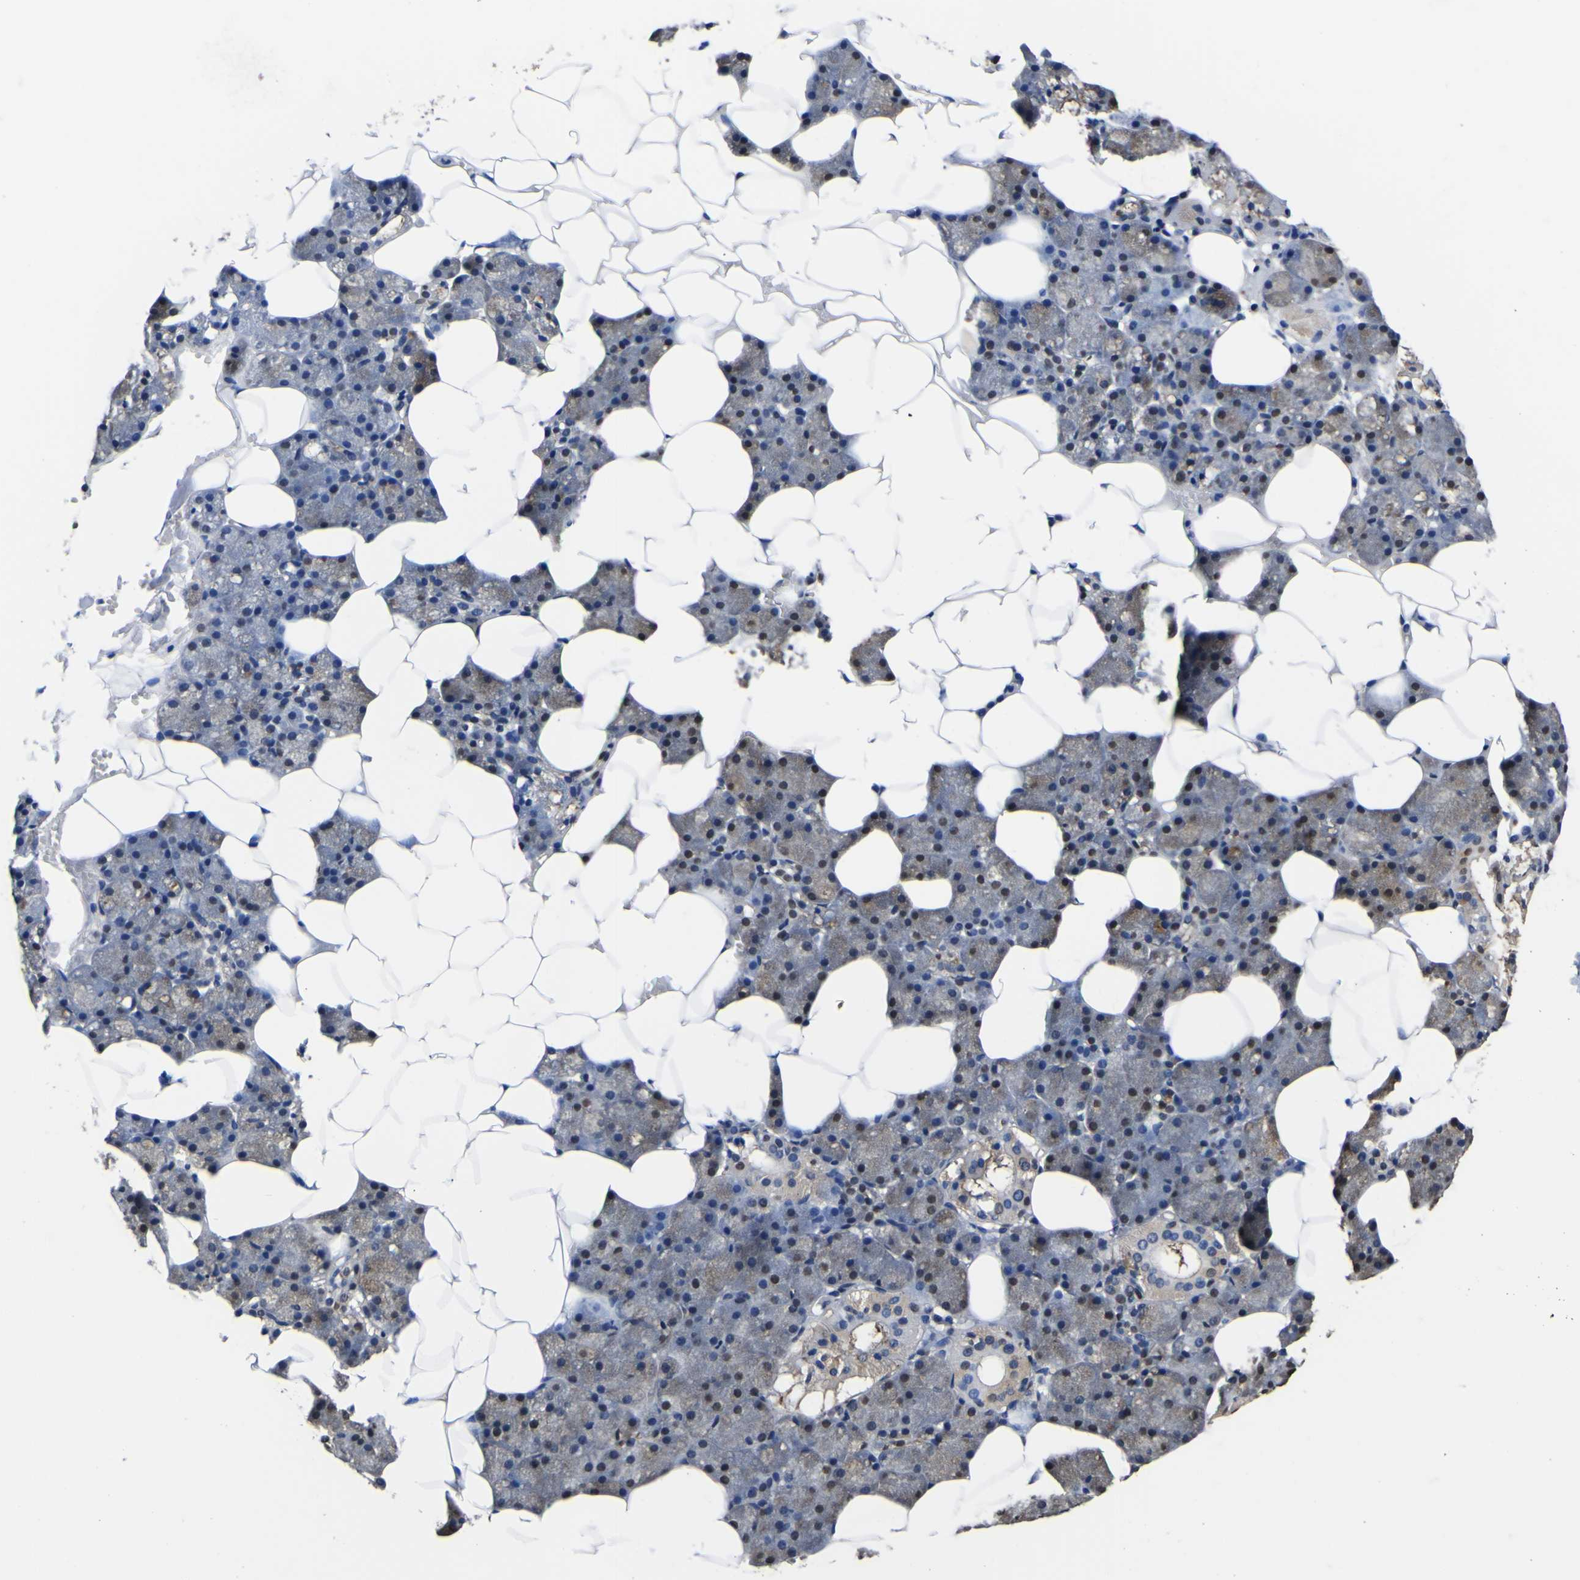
{"staining": {"intensity": "moderate", "quantity": "25%-75%", "location": "cytoplasmic/membranous,nuclear"}, "tissue": "salivary gland", "cell_type": "Glandular cells", "image_type": "normal", "snomed": [{"axis": "morphology", "description": "Normal tissue, NOS"}, {"axis": "topography", "description": "Salivary gland"}], "caption": "Salivary gland was stained to show a protein in brown. There is medium levels of moderate cytoplasmic/membranous,nuclear positivity in approximately 25%-75% of glandular cells. (IHC, brightfield microscopy, high magnification).", "gene": "FAM110B", "patient": {"sex": "male", "age": 62}}